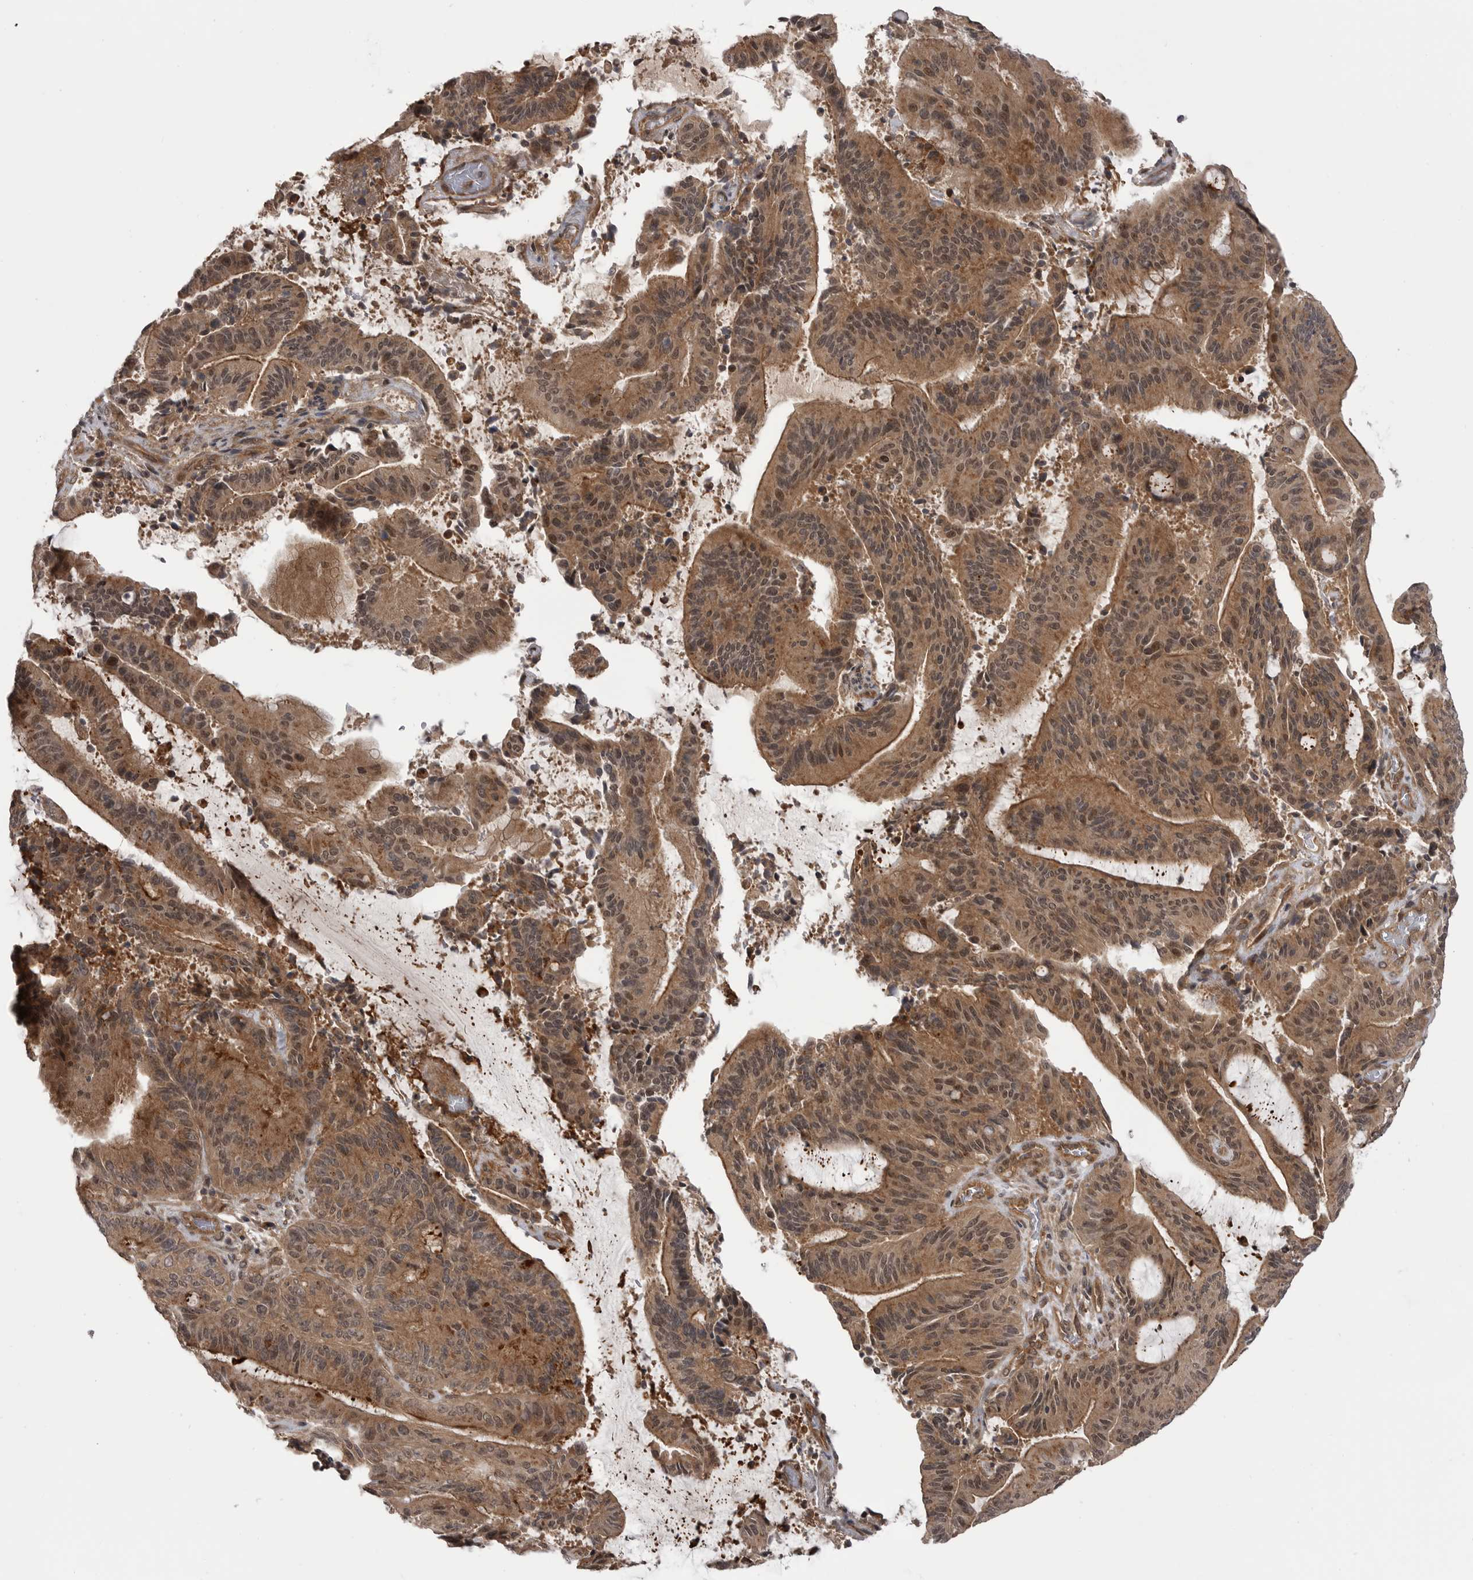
{"staining": {"intensity": "moderate", "quantity": ">75%", "location": "cytoplasmic/membranous,nuclear"}, "tissue": "liver cancer", "cell_type": "Tumor cells", "image_type": "cancer", "snomed": [{"axis": "morphology", "description": "Normal tissue, NOS"}, {"axis": "morphology", "description": "Cholangiocarcinoma"}, {"axis": "topography", "description": "Liver"}, {"axis": "topography", "description": "Peripheral nerve tissue"}], "caption": "Cholangiocarcinoma (liver) stained with a brown dye shows moderate cytoplasmic/membranous and nuclear positive expression in approximately >75% of tumor cells.", "gene": "PDCL", "patient": {"sex": "female", "age": 73}}